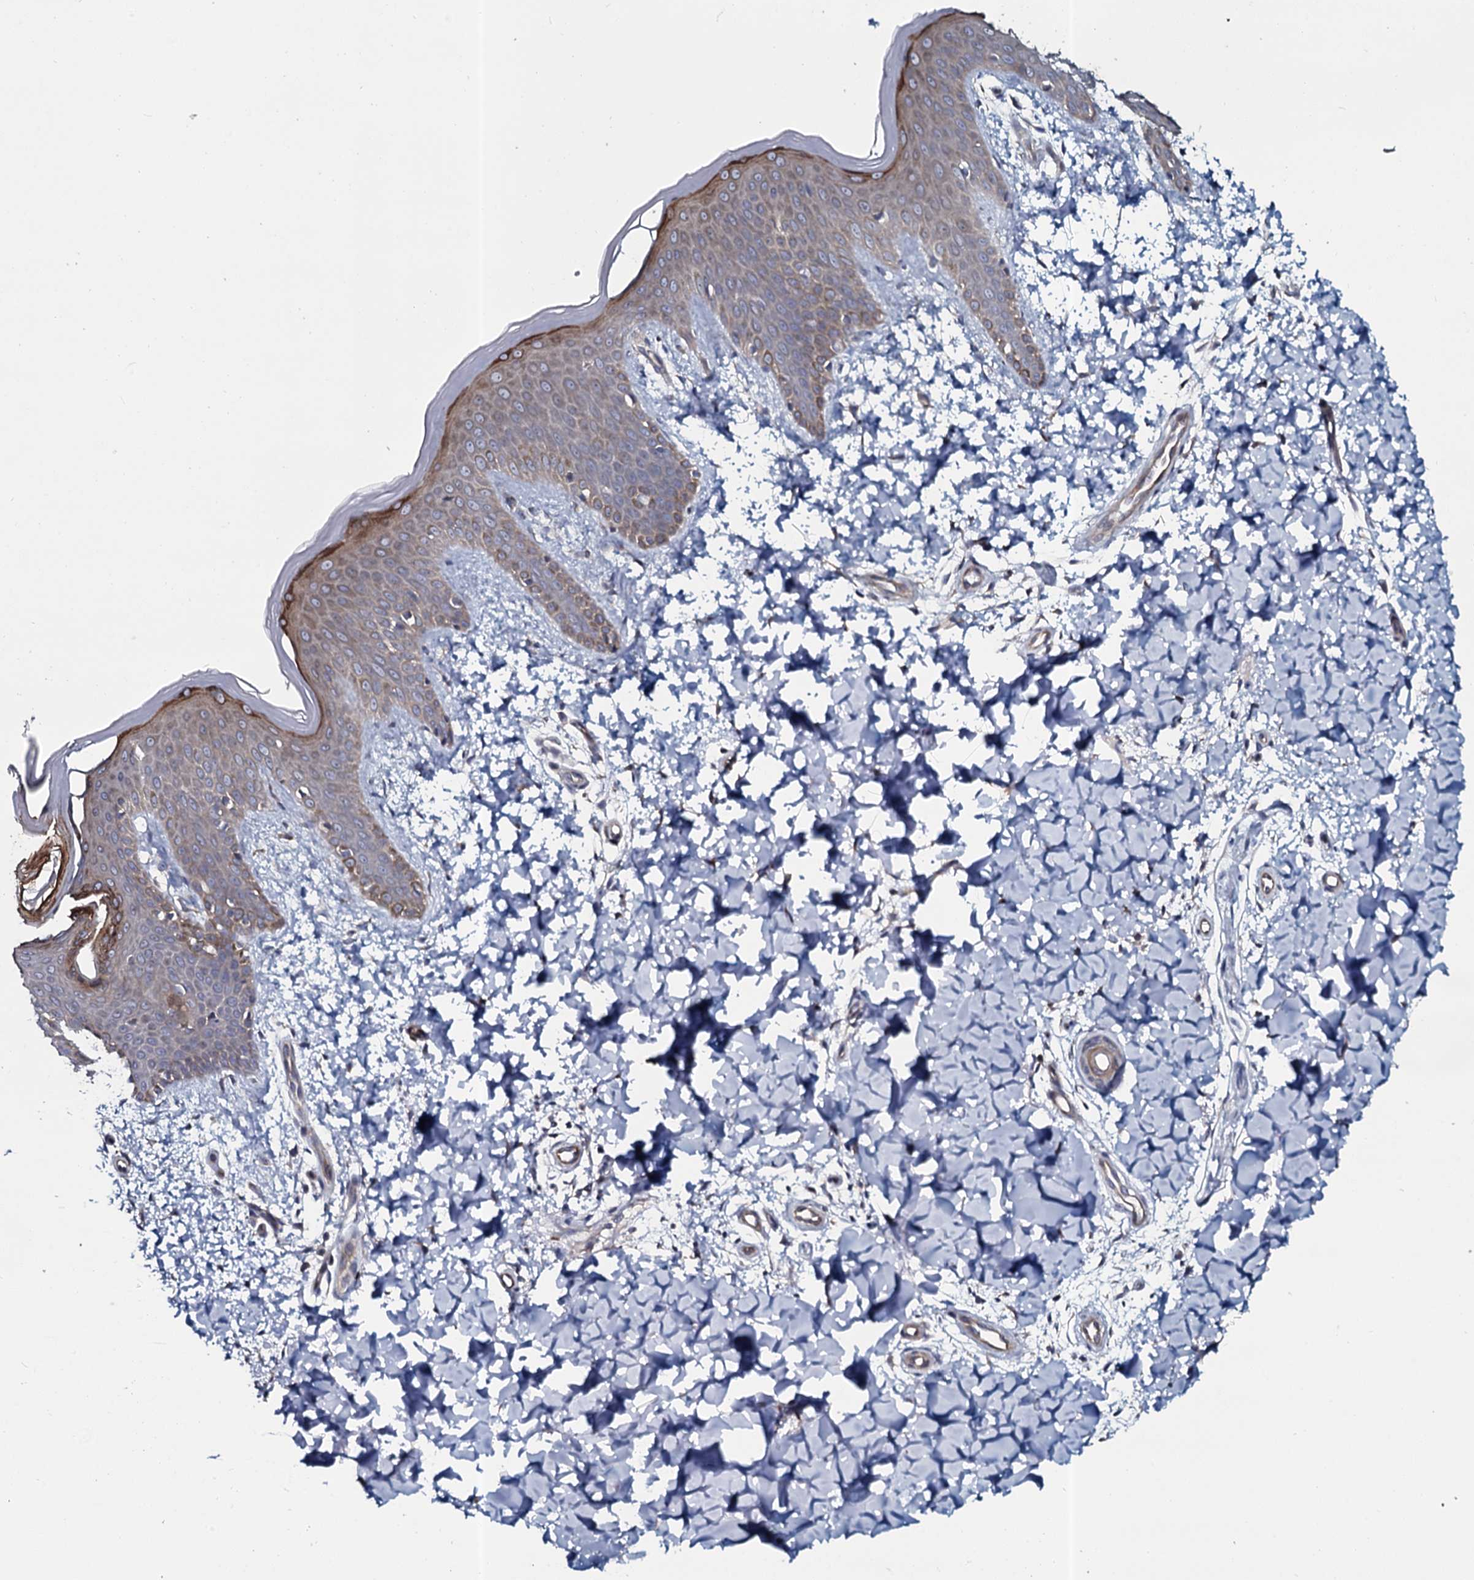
{"staining": {"intensity": "negative", "quantity": "none", "location": "none"}, "tissue": "skin", "cell_type": "Fibroblasts", "image_type": "normal", "snomed": [{"axis": "morphology", "description": "Normal tissue, NOS"}, {"axis": "topography", "description": "Skin"}], "caption": "An IHC photomicrograph of unremarkable skin is shown. There is no staining in fibroblasts of skin. (DAB (3,3'-diaminobenzidine) immunohistochemistry, high magnification).", "gene": "TMEM151A", "patient": {"sex": "male", "age": 36}}